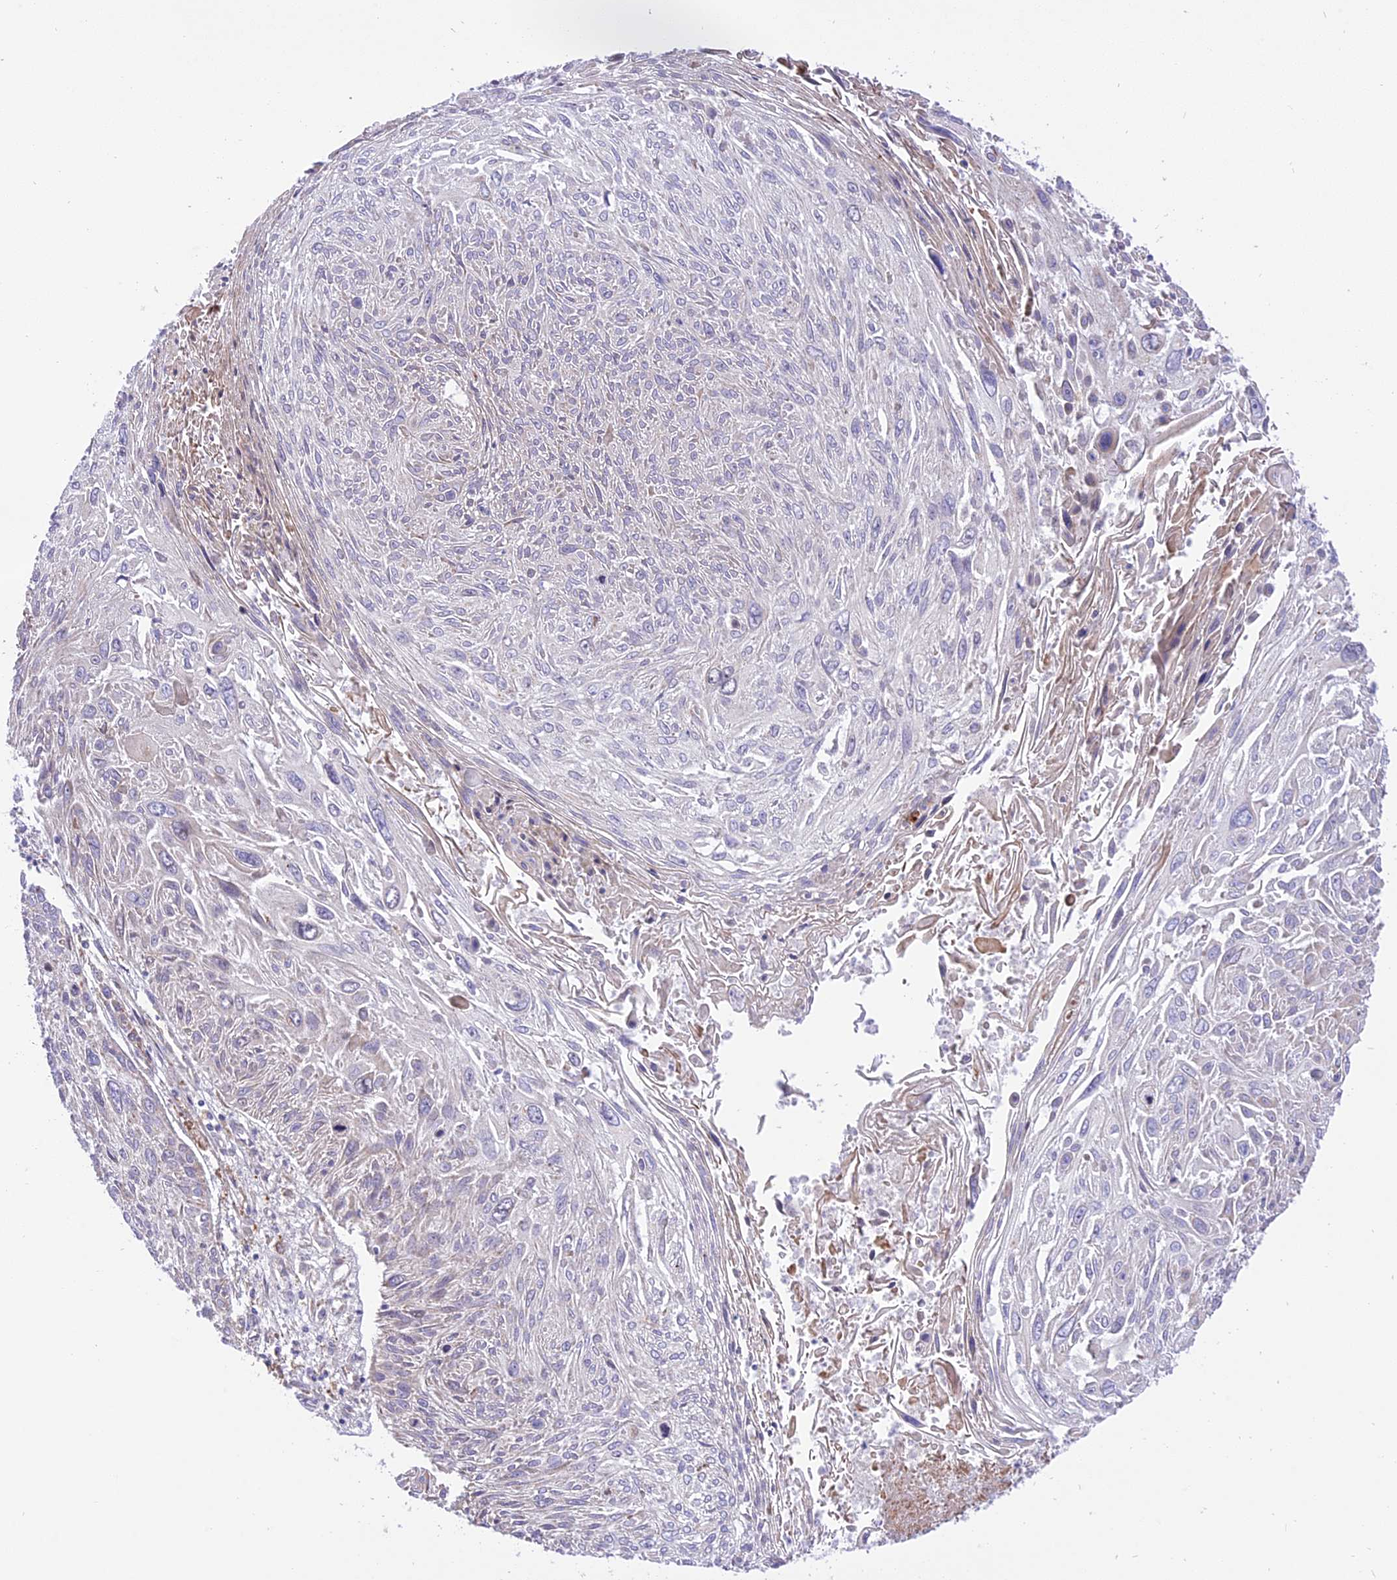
{"staining": {"intensity": "weak", "quantity": "<25%", "location": "cytoplasmic/membranous"}, "tissue": "cervical cancer", "cell_type": "Tumor cells", "image_type": "cancer", "snomed": [{"axis": "morphology", "description": "Squamous cell carcinoma, NOS"}, {"axis": "topography", "description": "Cervix"}], "caption": "Immunohistochemical staining of cervical squamous cell carcinoma demonstrates no significant positivity in tumor cells.", "gene": "ARMCX6", "patient": {"sex": "female", "age": 51}}